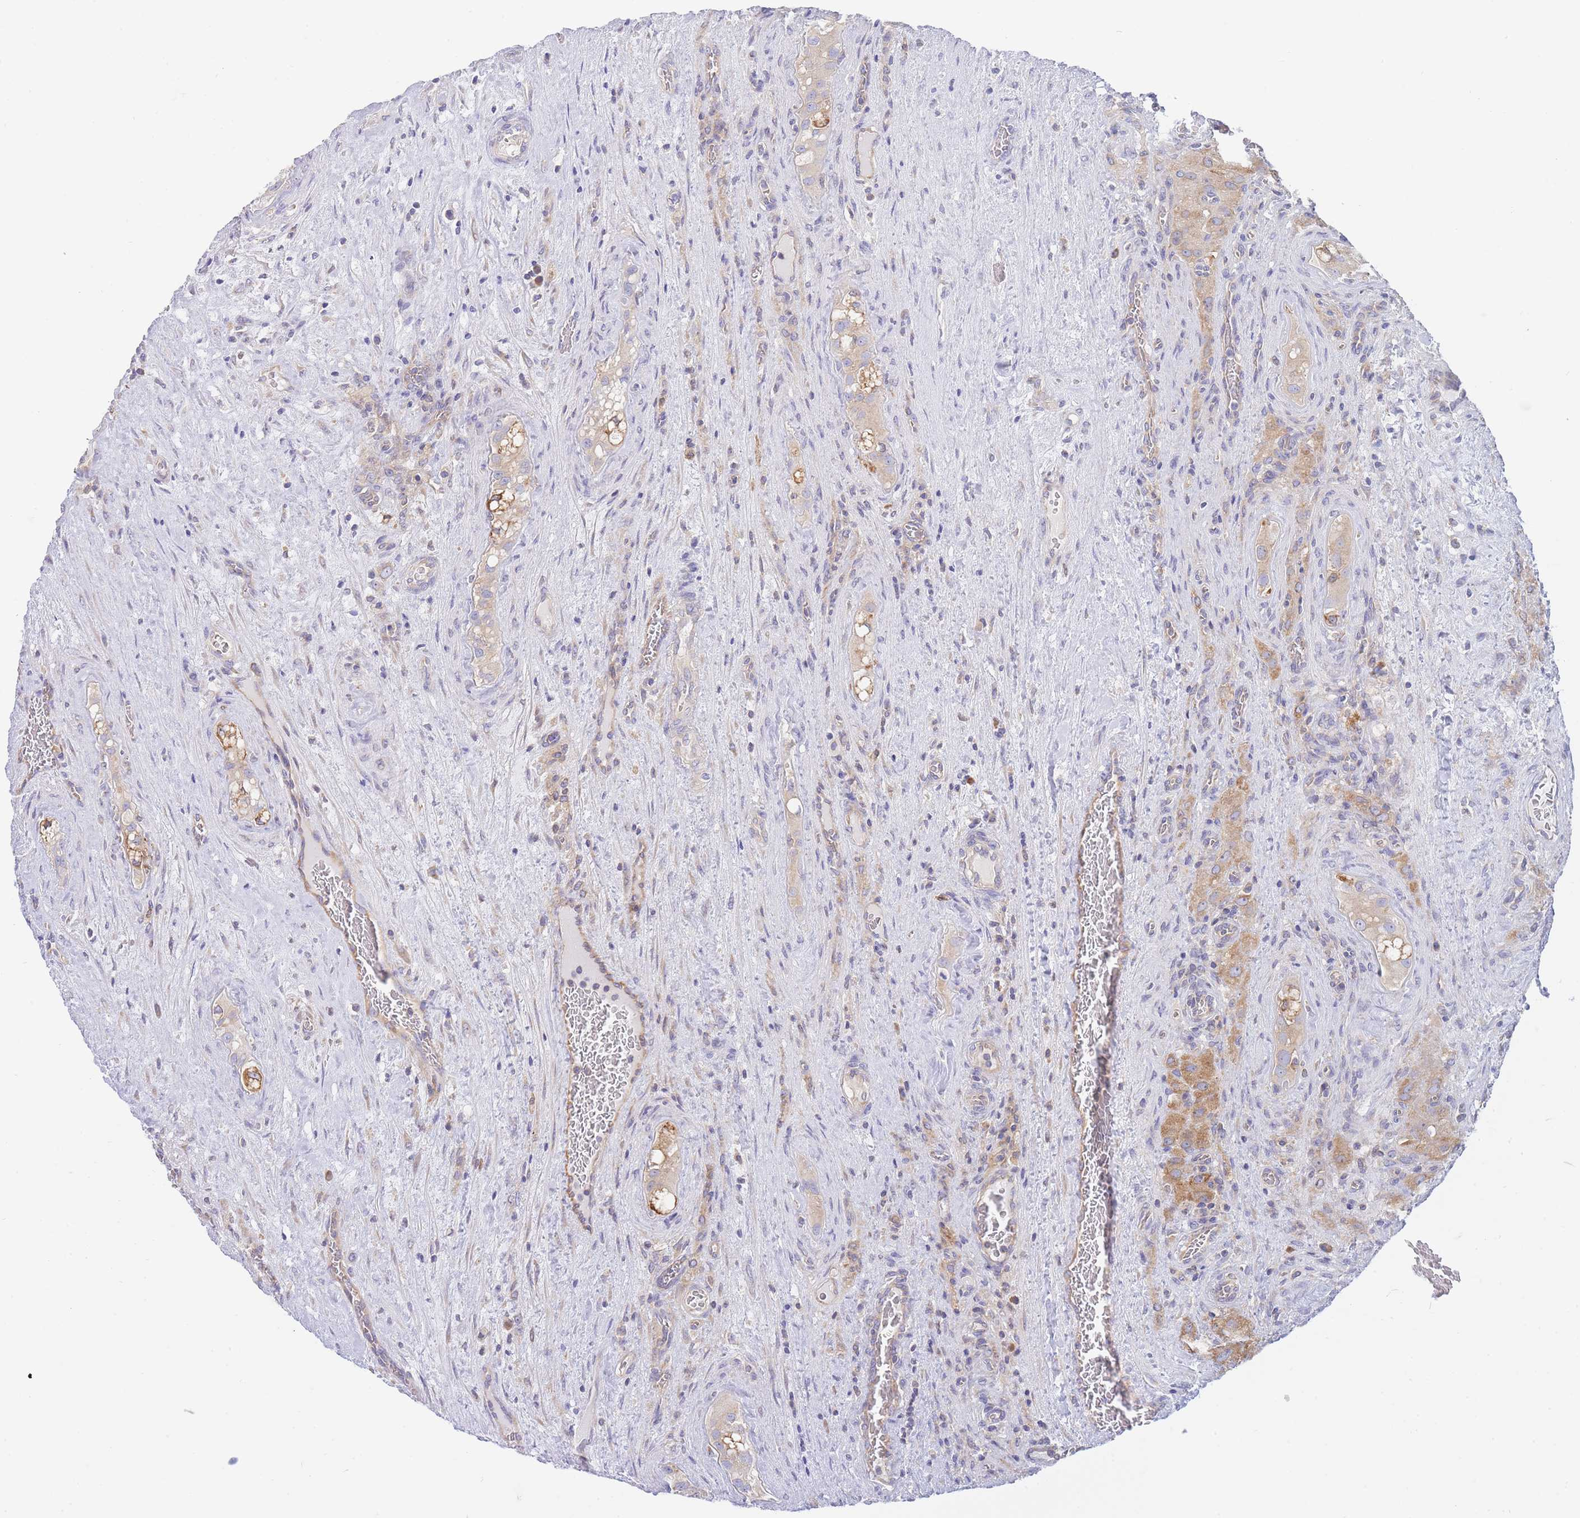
{"staining": {"intensity": "moderate", "quantity": ">75%", "location": "cytoplasmic/membranous"}, "tissue": "testis cancer", "cell_type": "Tumor cells", "image_type": "cancer", "snomed": [{"axis": "morphology", "description": "Carcinoma, Embryonal, NOS"}, {"axis": "topography", "description": "Testis"}], "caption": "The immunohistochemical stain labels moderate cytoplasmic/membranous positivity in tumor cells of testis embryonal carcinoma tissue.", "gene": "SH2B2", "patient": {"sex": "male", "age": 28}}